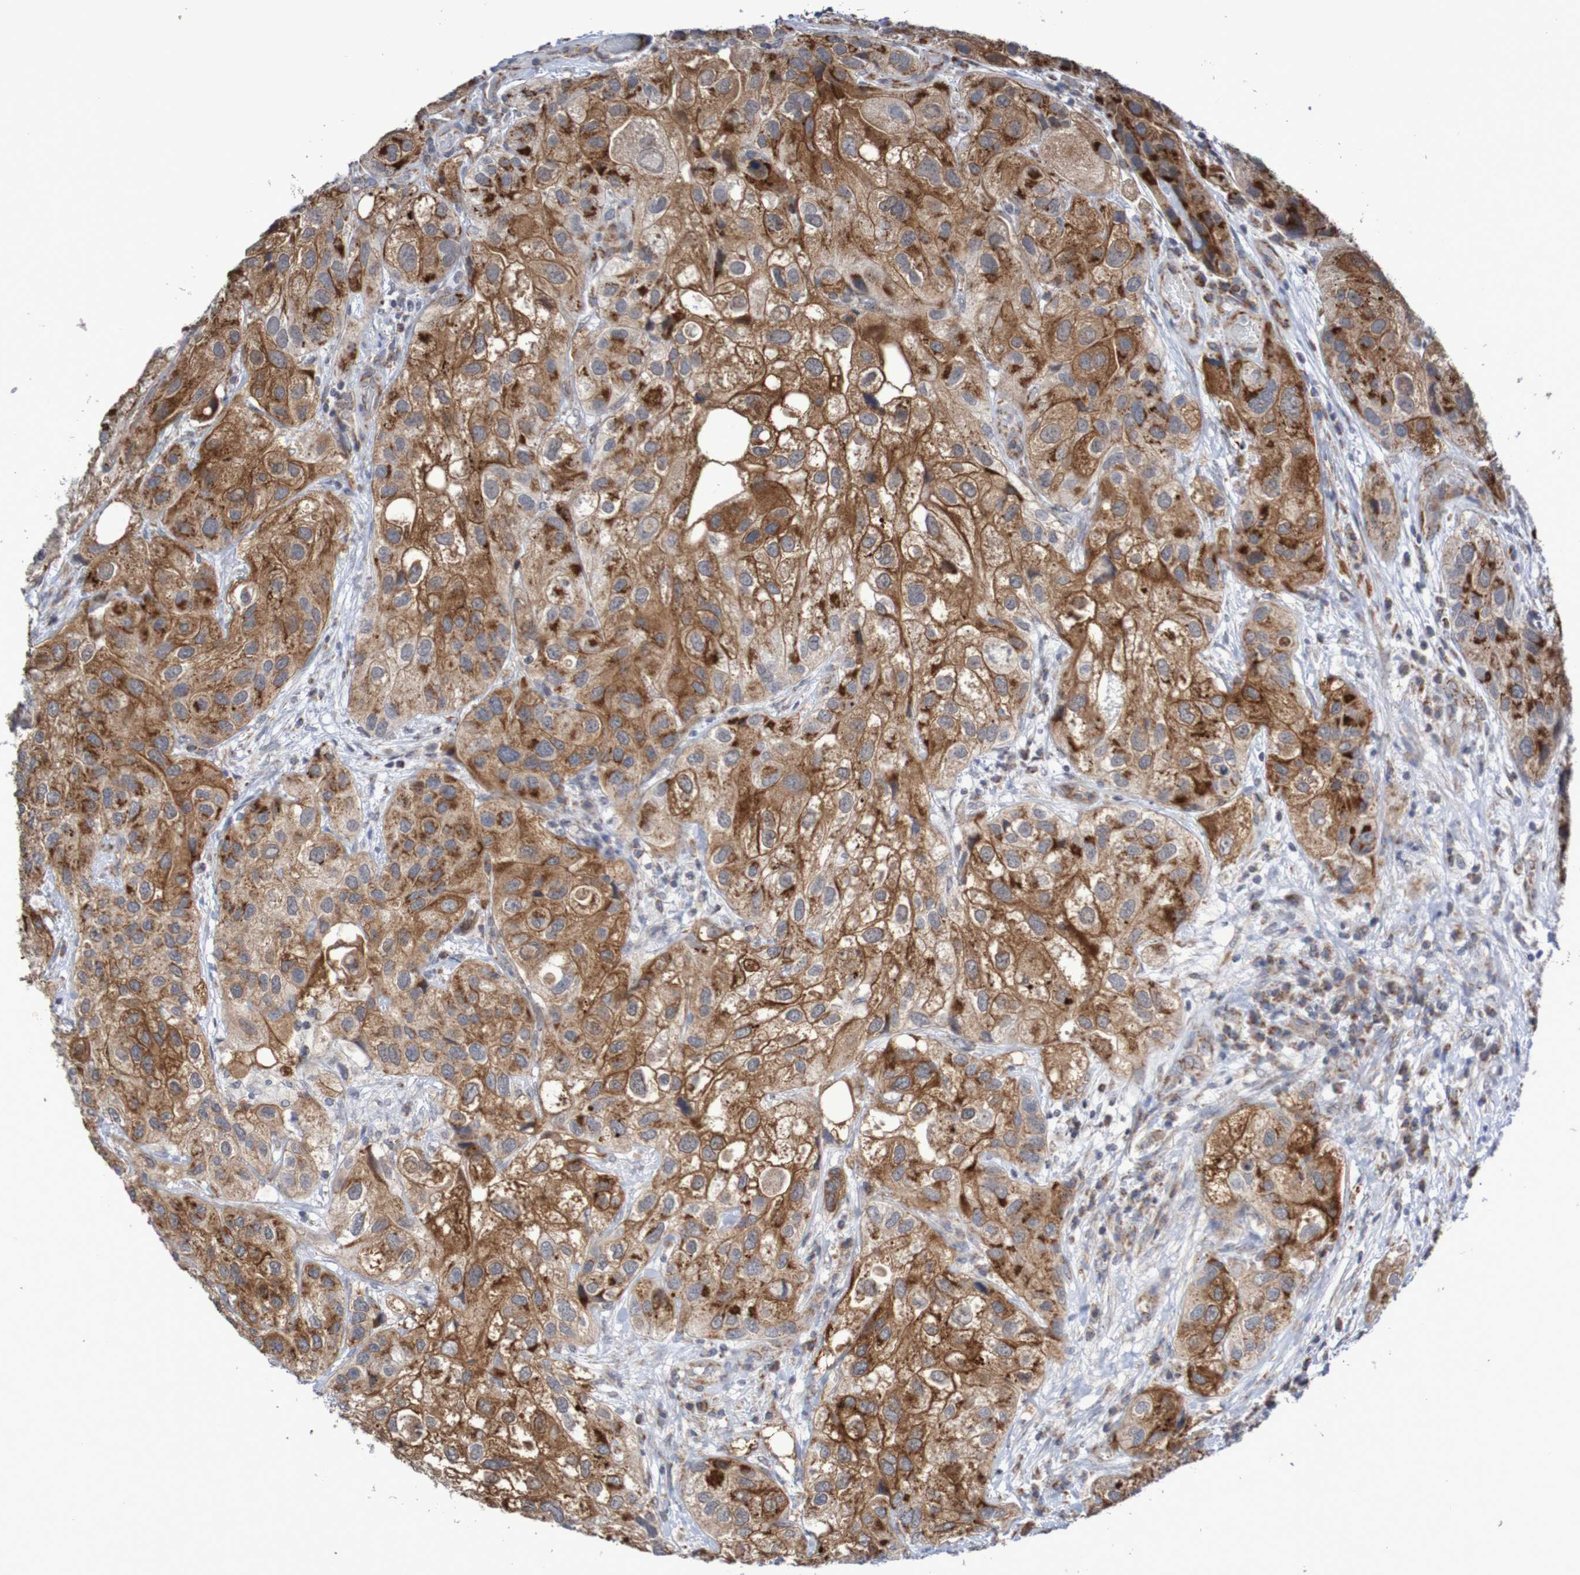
{"staining": {"intensity": "strong", "quantity": ">75%", "location": "cytoplasmic/membranous"}, "tissue": "urothelial cancer", "cell_type": "Tumor cells", "image_type": "cancer", "snomed": [{"axis": "morphology", "description": "Urothelial carcinoma, High grade"}, {"axis": "topography", "description": "Urinary bladder"}], "caption": "Urothelial carcinoma (high-grade) was stained to show a protein in brown. There is high levels of strong cytoplasmic/membranous expression in about >75% of tumor cells.", "gene": "DVL1", "patient": {"sex": "female", "age": 64}}